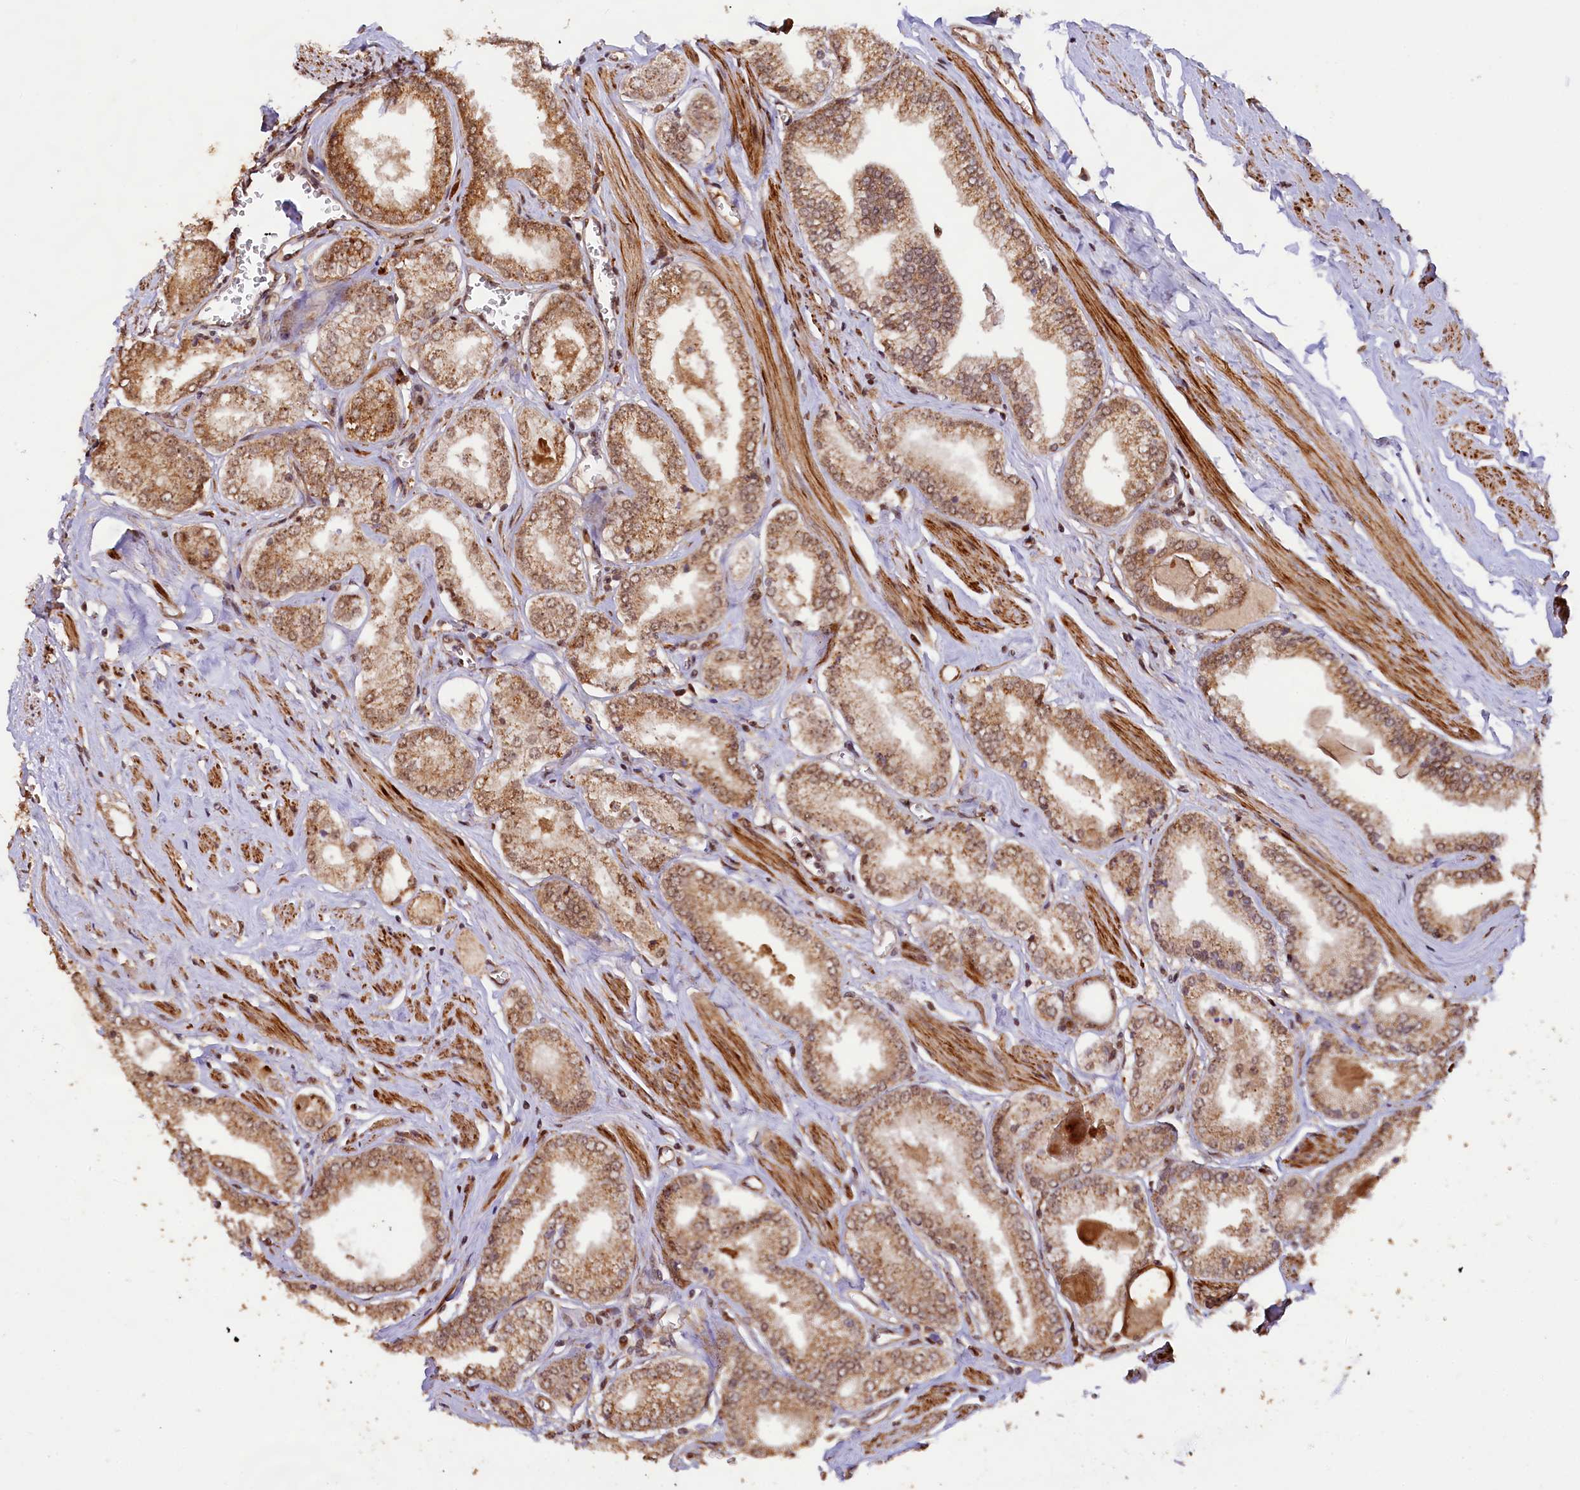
{"staining": {"intensity": "moderate", "quantity": ">75%", "location": "cytoplasmic/membranous,nuclear"}, "tissue": "prostate cancer", "cell_type": "Tumor cells", "image_type": "cancer", "snomed": [{"axis": "morphology", "description": "Adenocarcinoma, Low grade"}, {"axis": "topography", "description": "Prostate"}], "caption": "Immunohistochemical staining of human prostate cancer shows moderate cytoplasmic/membranous and nuclear protein expression in approximately >75% of tumor cells.", "gene": "SHPRH", "patient": {"sex": "male", "age": 60}}